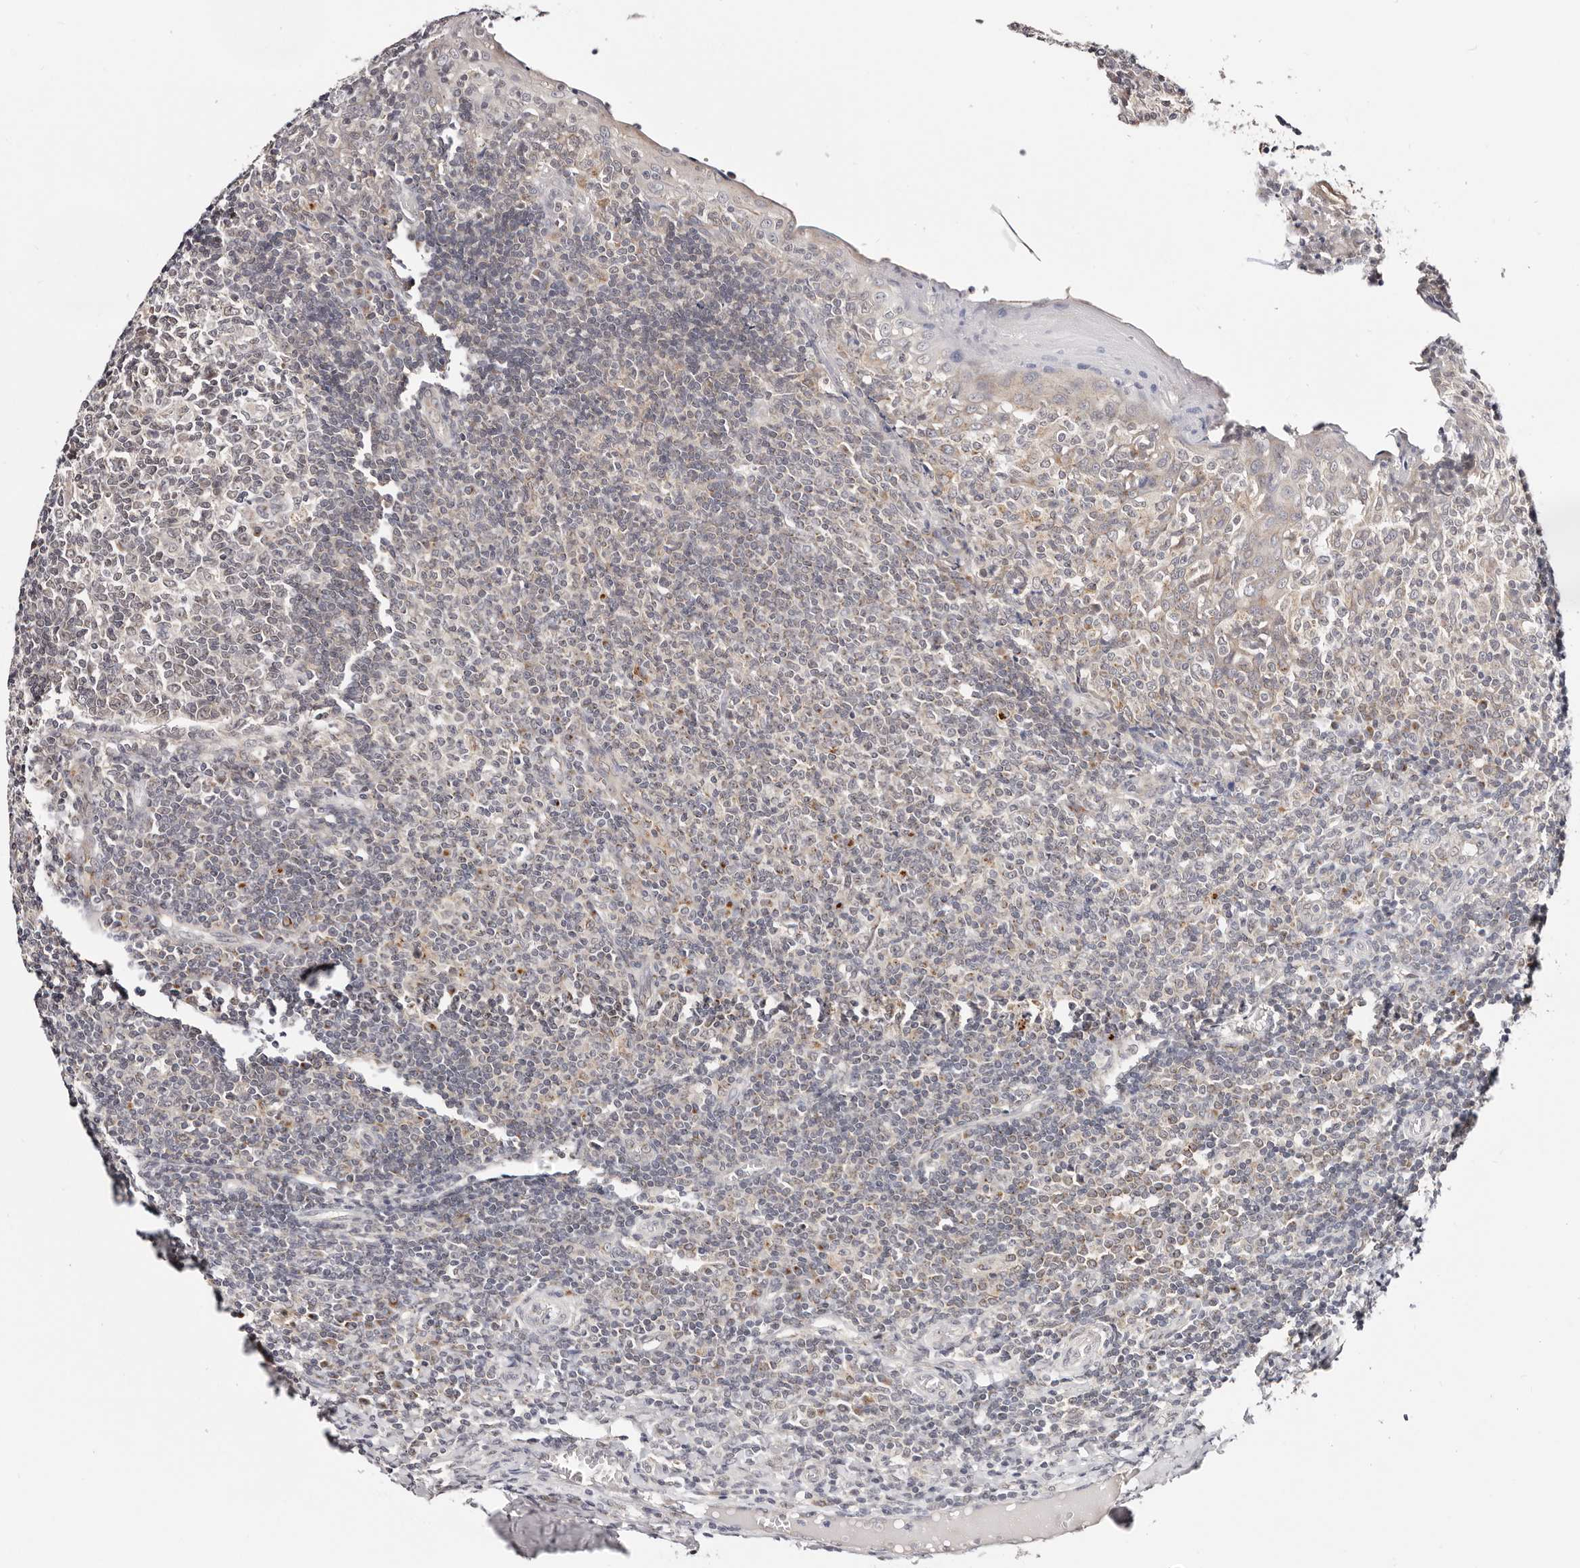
{"staining": {"intensity": "moderate", "quantity": "<25%", "location": "cytoplasmic/membranous,nuclear"}, "tissue": "tonsil", "cell_type": "Germinal center cells", "image_type": "normal", "snomed": [{"axis": "morphology", "description": "Normal tissue, NOS"}, {"axis": "topography", "description": "Tonsil"}], "caption": "Approximately <25% of germinal center cells in unremarkable human tonsil display moderate cytoplasmic/membranous,nuclear protein expression as visualized by brown immunohistochemical staining.", "gene": "VIPAS39", "patient": {"sex": "female", "age": 19}}